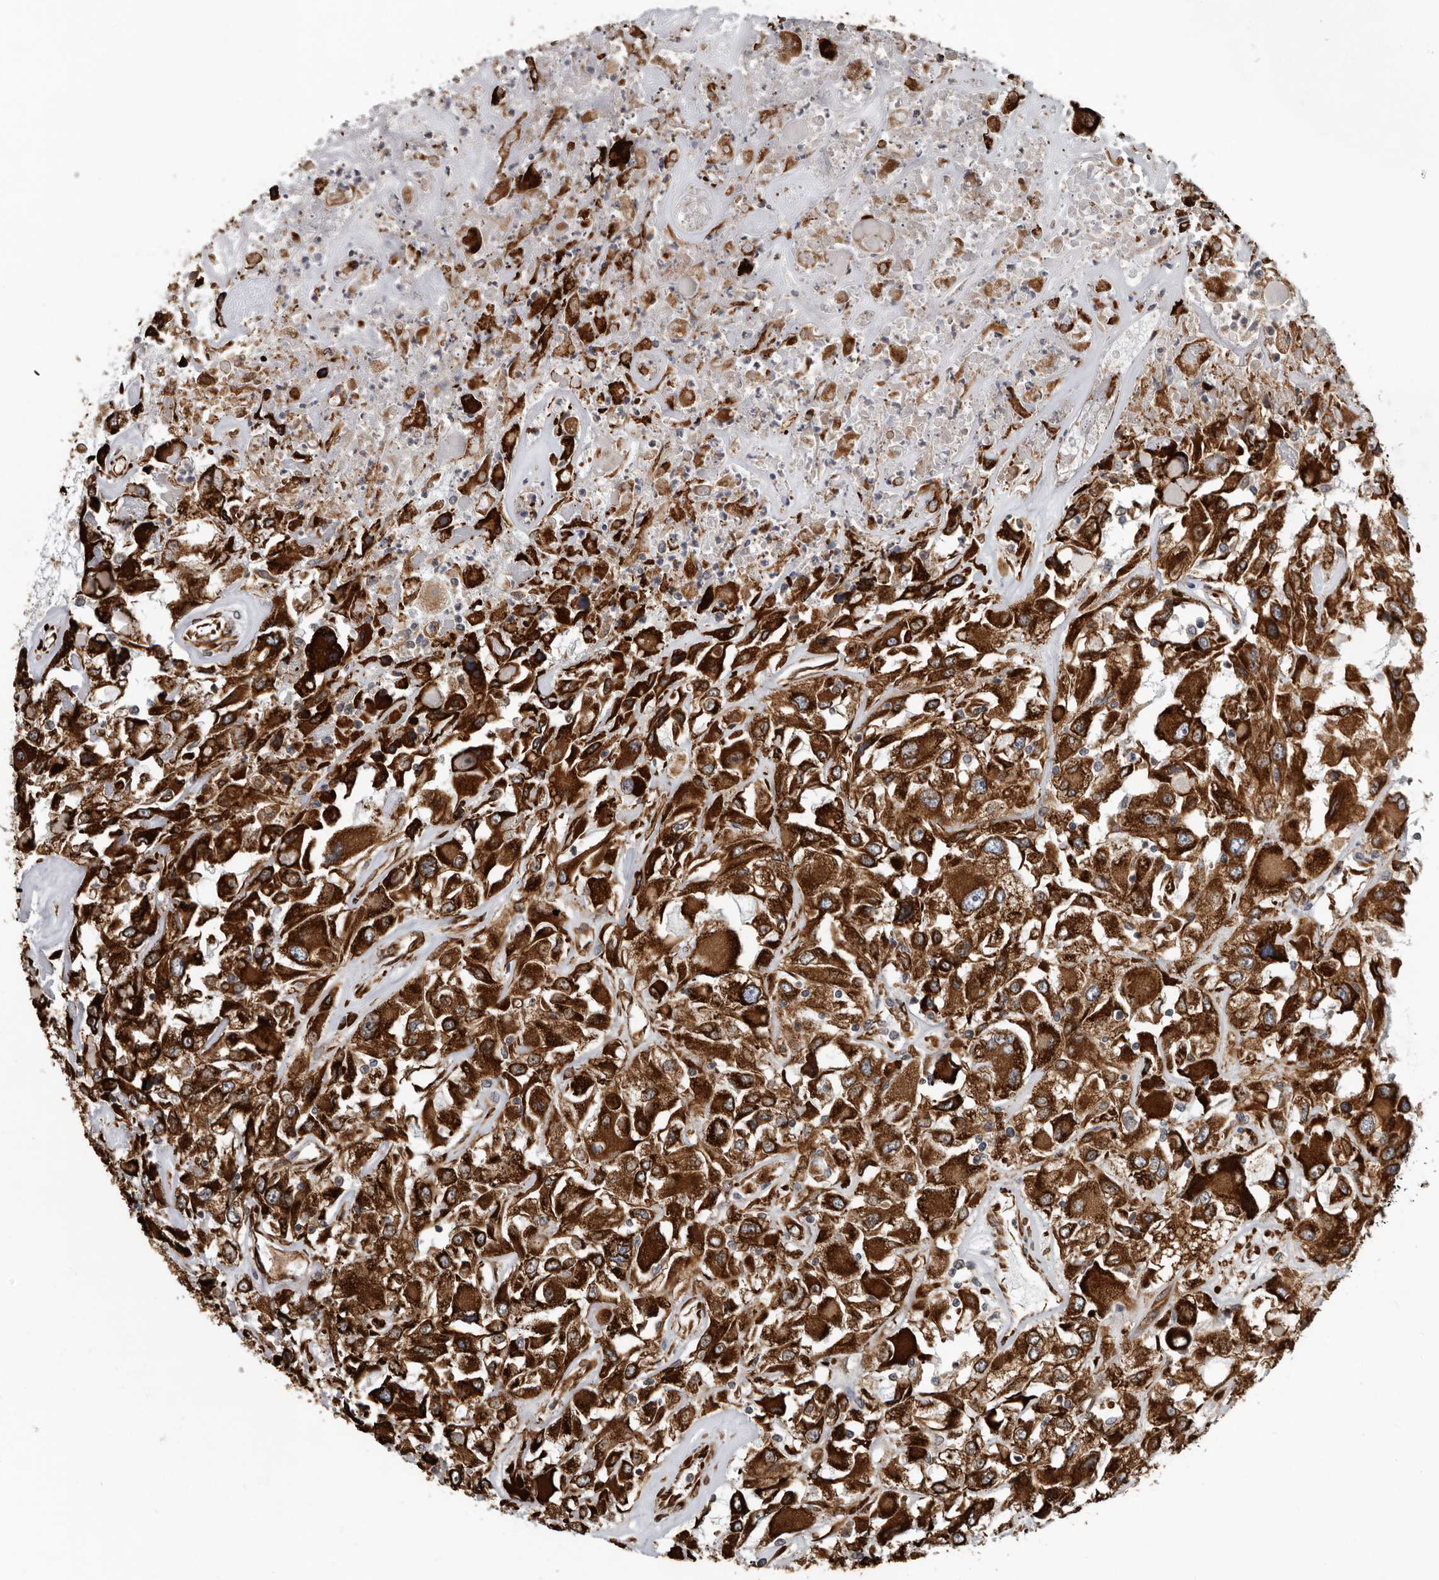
{"staining": {"intensity": "strong", "quantity": ">75%", "location": "cytoplasmic/membranous"}, "tissue": "renal cancer", "cell_type": "Tumor cells", "image_type": "cancer", "snomed": [{"axis": "morphology", "description": "Adenocarcinoma, NOS"}, {"axis": "topography", "description": "Kidney"}], "caption": "Immunohistochemical staining of human renal adenocarcinoma displays strong cytoplasmic/membranous protein expression in approximately >75% of tumor cells.", "gene": "CEP350", "patient": {"sex": "female", "age": 52}}